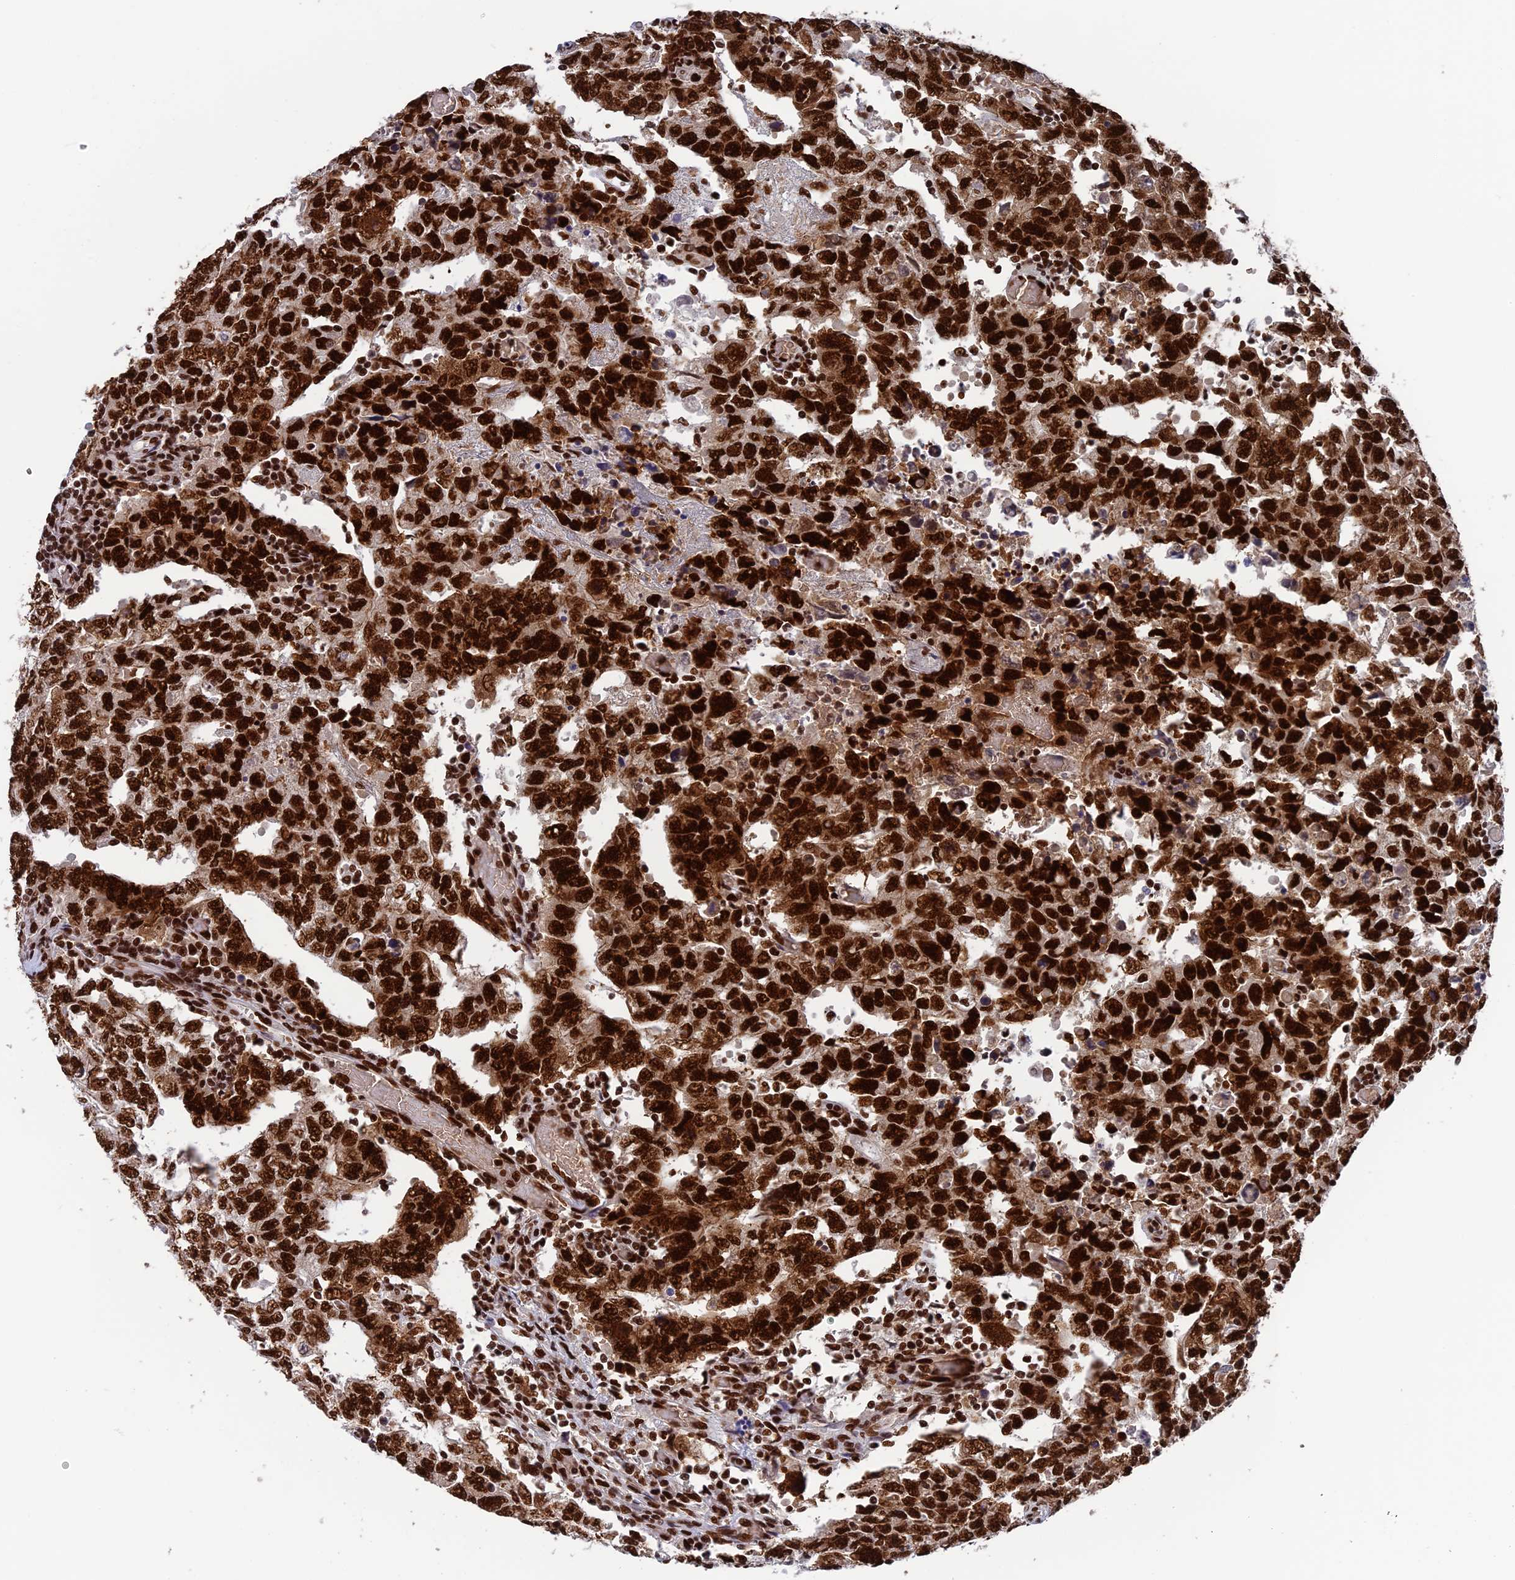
{"staining": {"intensity": "strong", "quantity": ">75%", "location": "nuclear"}, "tissue": "testis cancer", "cell_type": "Tumor cells", "image_type": "cancer", "snomed": [{"axis": "morphology", "description": "Carcinoma, Embryonal, NOS"}, {"axis": "topography", "description": "Testis"}], "caption": "Strong nuclear staining is seen in approximately >75% of tumor cells in testis cancer (embryonal carcinoma).", "gene": "EEF1AKMT3", "patient": {"sex": "male", "age": 26}}